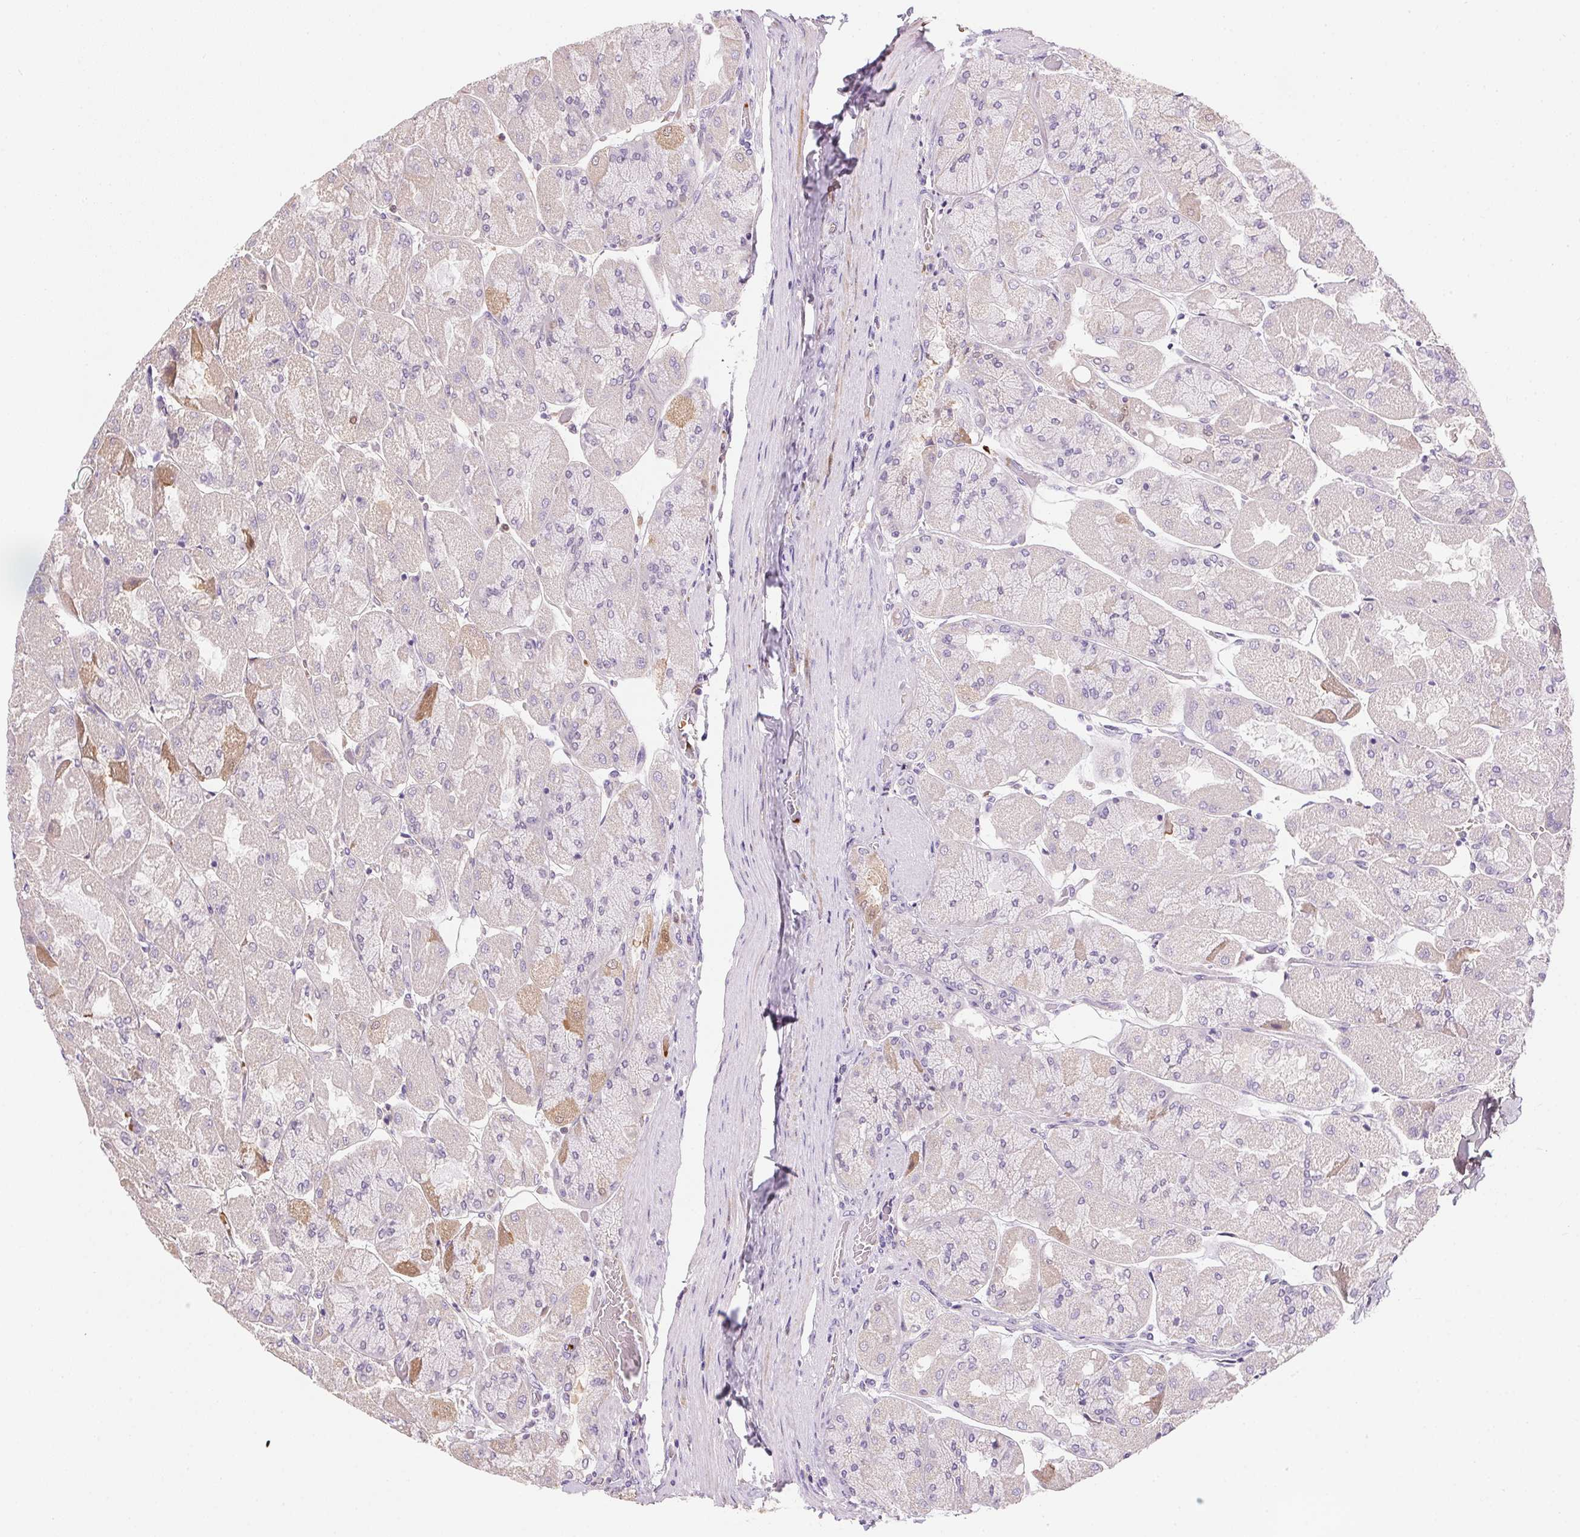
{"staining": {"intensity": "moderate", "quantity": "<25%", "location": "nuclear"}, "tissue": "stomach", "cell_type": "Glandular cells", "image_type": "normal", "snomed": [{"axis": "morphology", "description": "Normal tissue, NOS"}, {"axis": "topography", "description": "Stomach"}], "caption": "Immunohistochemical staining of benign stomach exhibits low levels of moderate nuclear expression in about <25% of glandular cells.", "gene": "ORM1", "patient": {"sex": "female", "age": 61}}